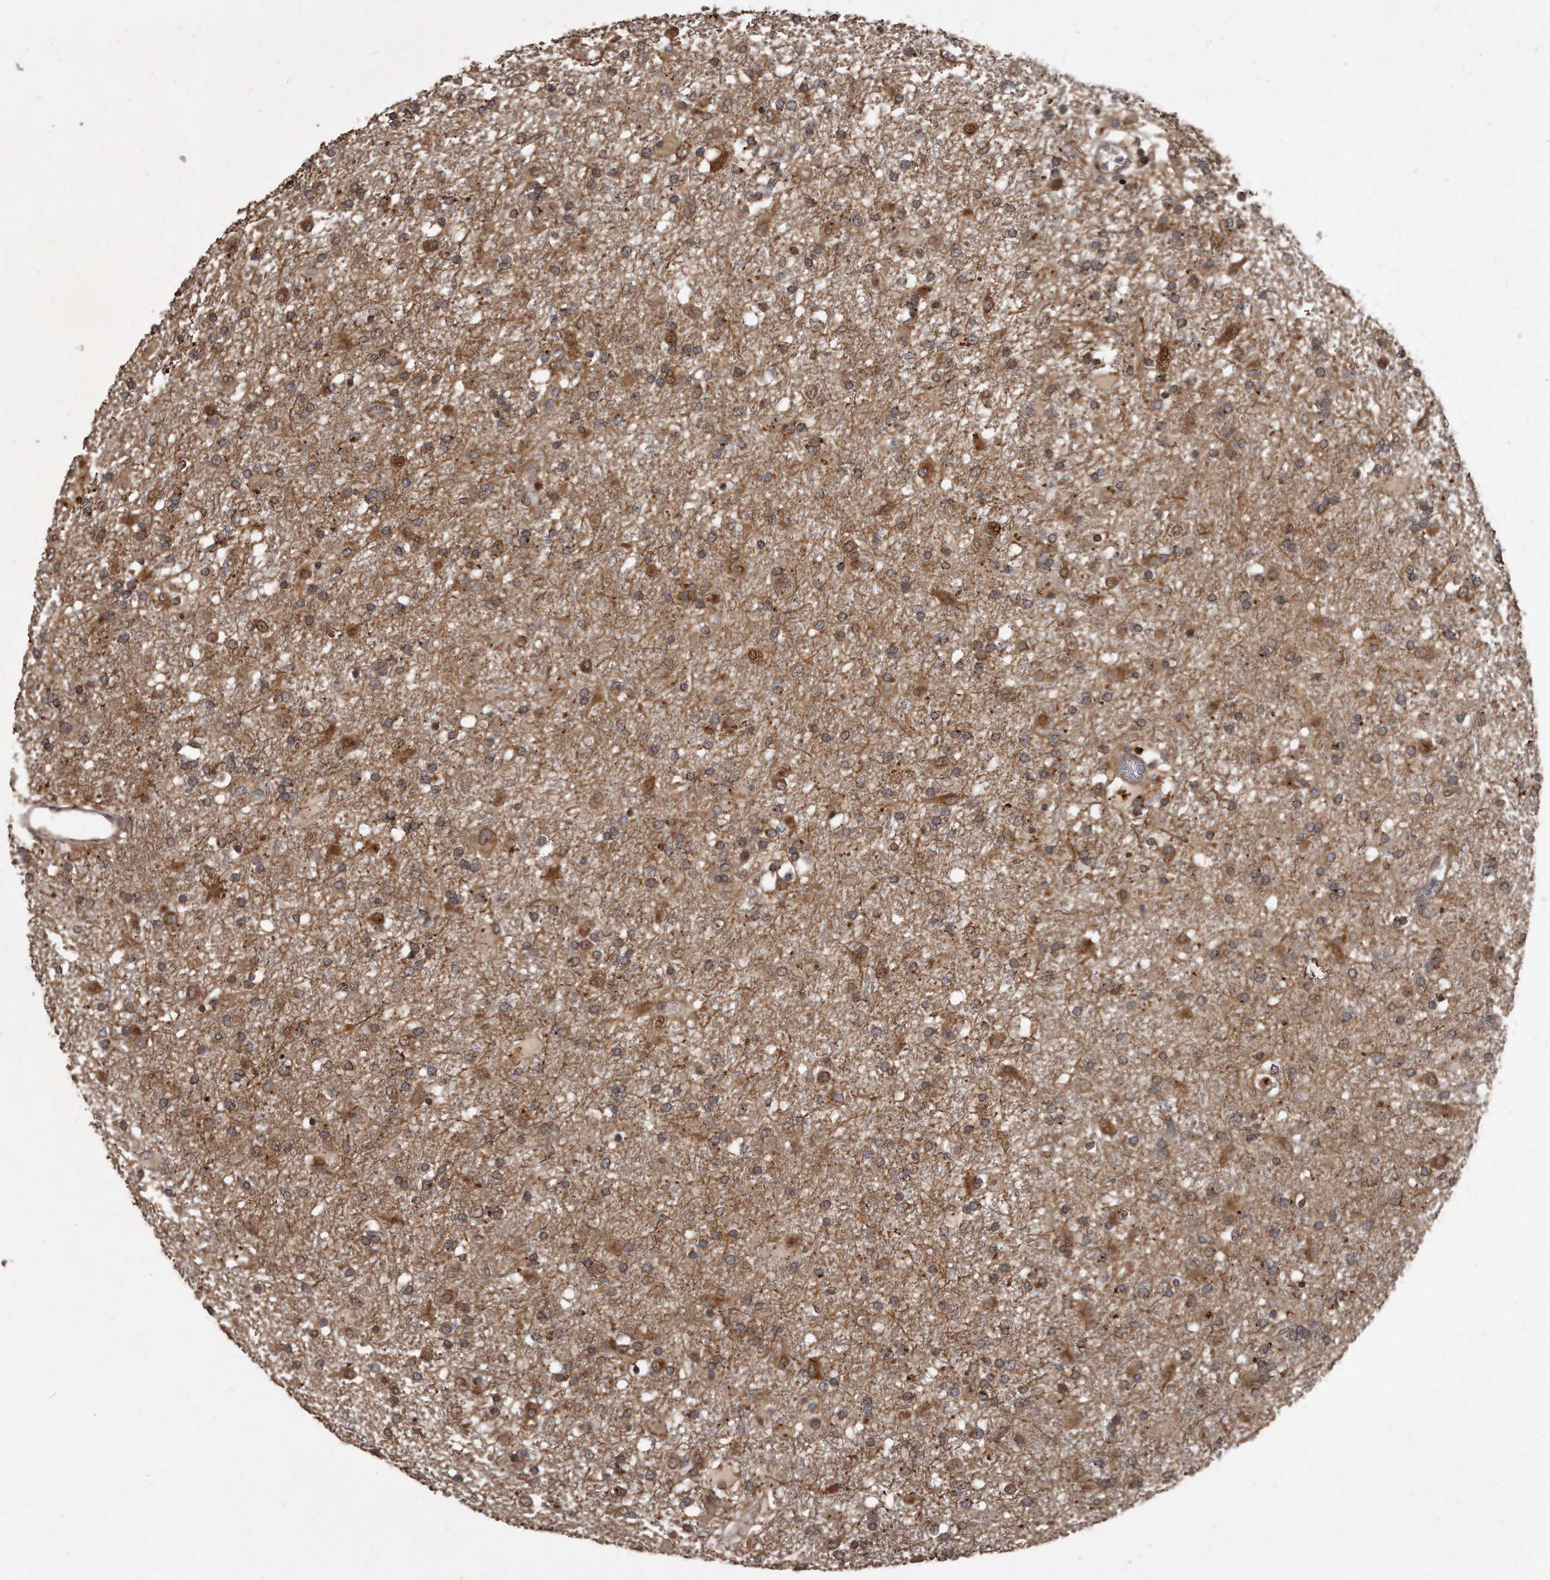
{"staining": {"intensity": "moderate", "quantity": ">75%", "location": "cytoplasmic/membranous,nuclear"}, "tissue": "glioma", "cell_type": "Tumor cells", "image_type": "cancer", "snomed": [{"axis": "morphology", "description": "Glioma, malignant, Low grade"}, {"axis": "topography", "description": "Brain"}], "caption": "A micrograph of human low-grade glioma (malignant) stained for a protein displays moderate cytoplasmic/membranous and nuclear brown staining in tumor cells.", "gene": "GCH1", "patient": {"sex": "male", "age": 65}}